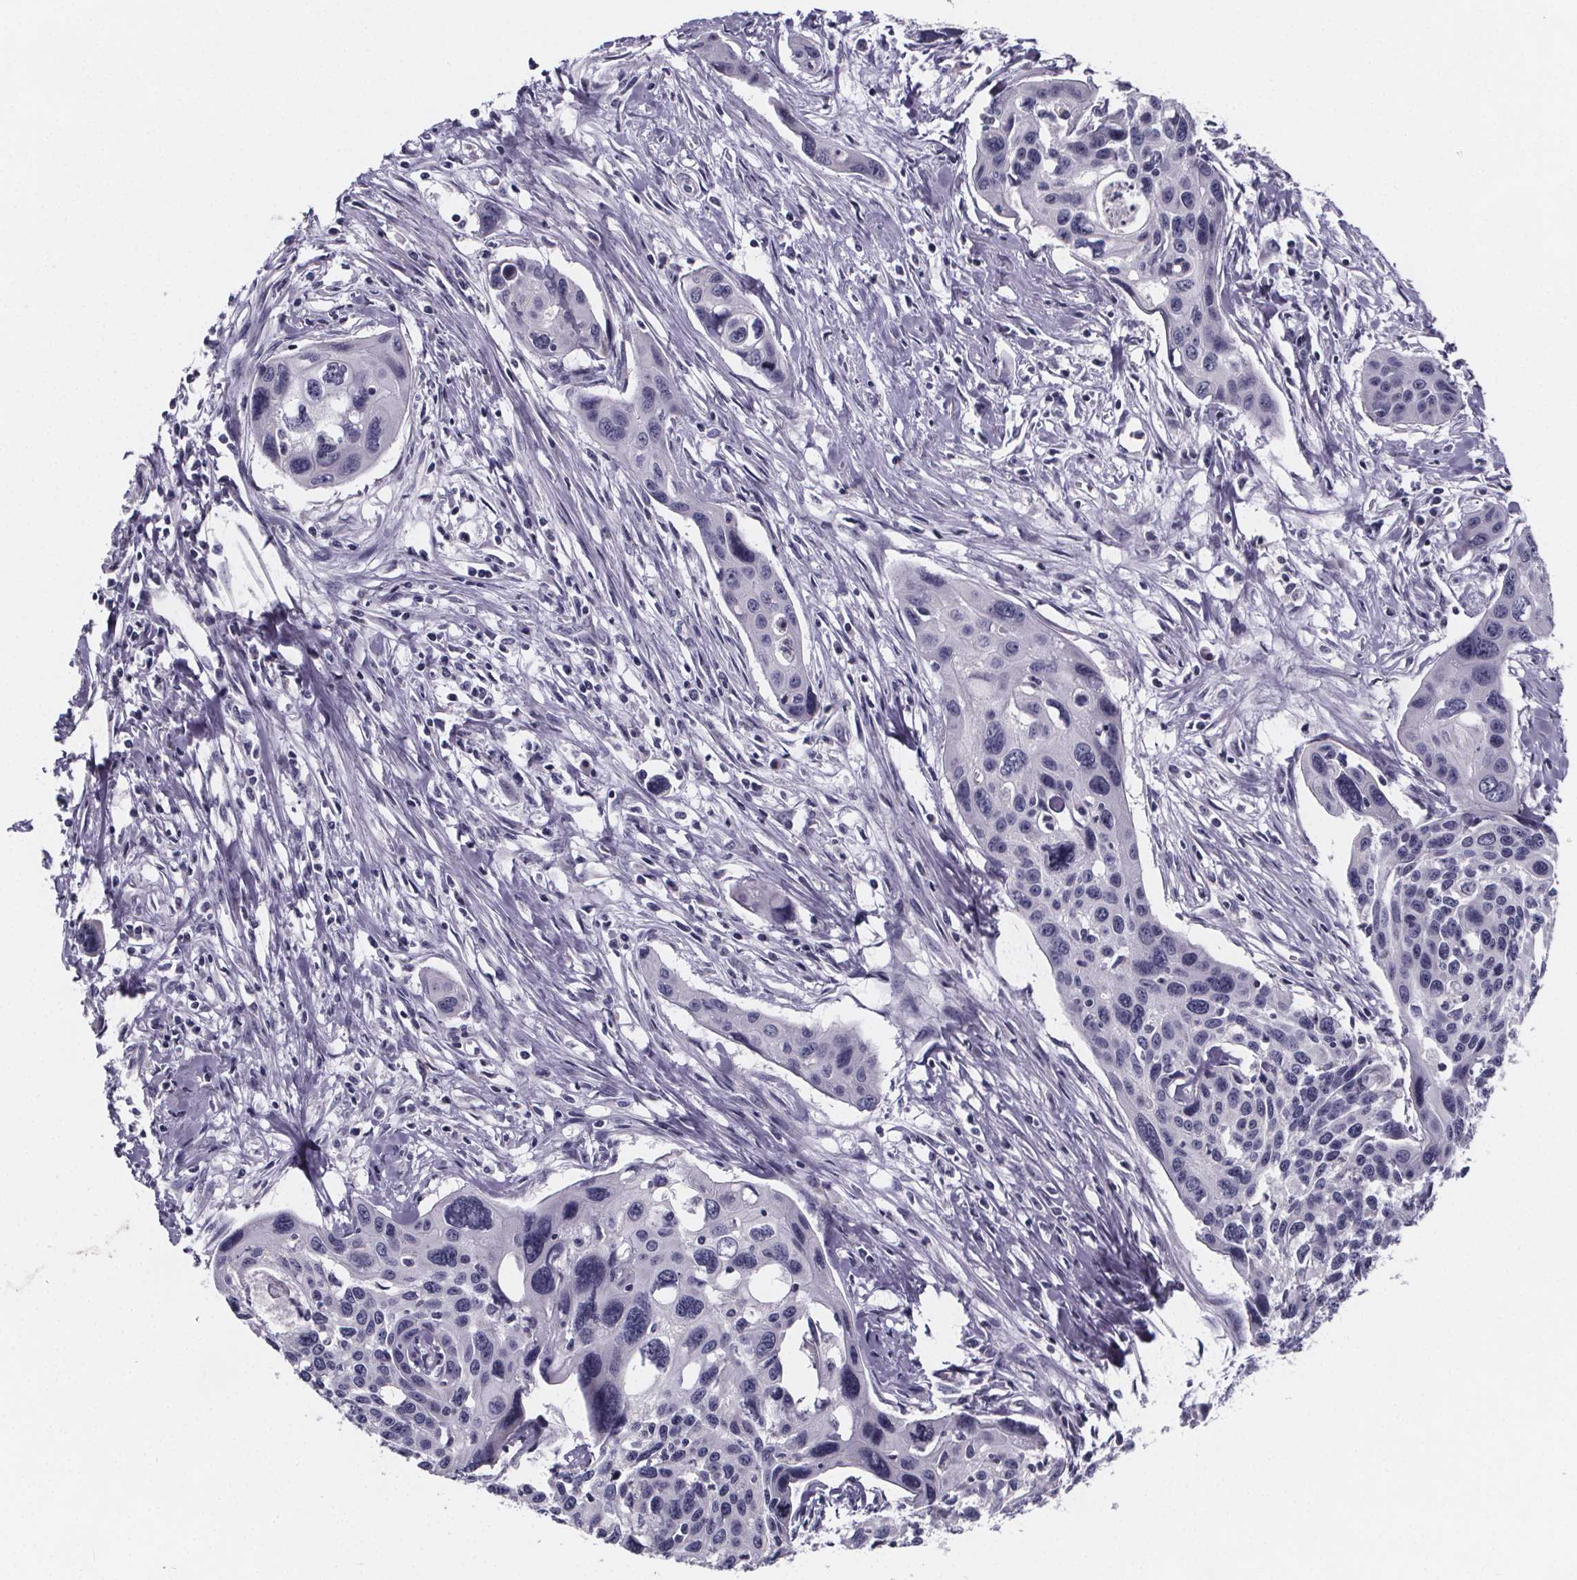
{"staining": {"intensity": "negative", "quantity": "none", "location": "none"}, "tissue": "cervical cancer", "cell_type": "Tumor cells", "image_type": "cancer", "snomed": [{"axis": "morphology", "description": "Squamous cell carcinoma, NOS"}, {"axis": "topography", "description": "Cervix"}], "caption": "Immunohistochemistry (IHC) photomicrograph of cervical cancer (squamous cell carcinoma) stained for a protein (brown), which demonstrates no staining in tumor cells. Nuclei are stained in blue.", "gene": "PAH", "patient": {"sex": "female", "age": 31}}